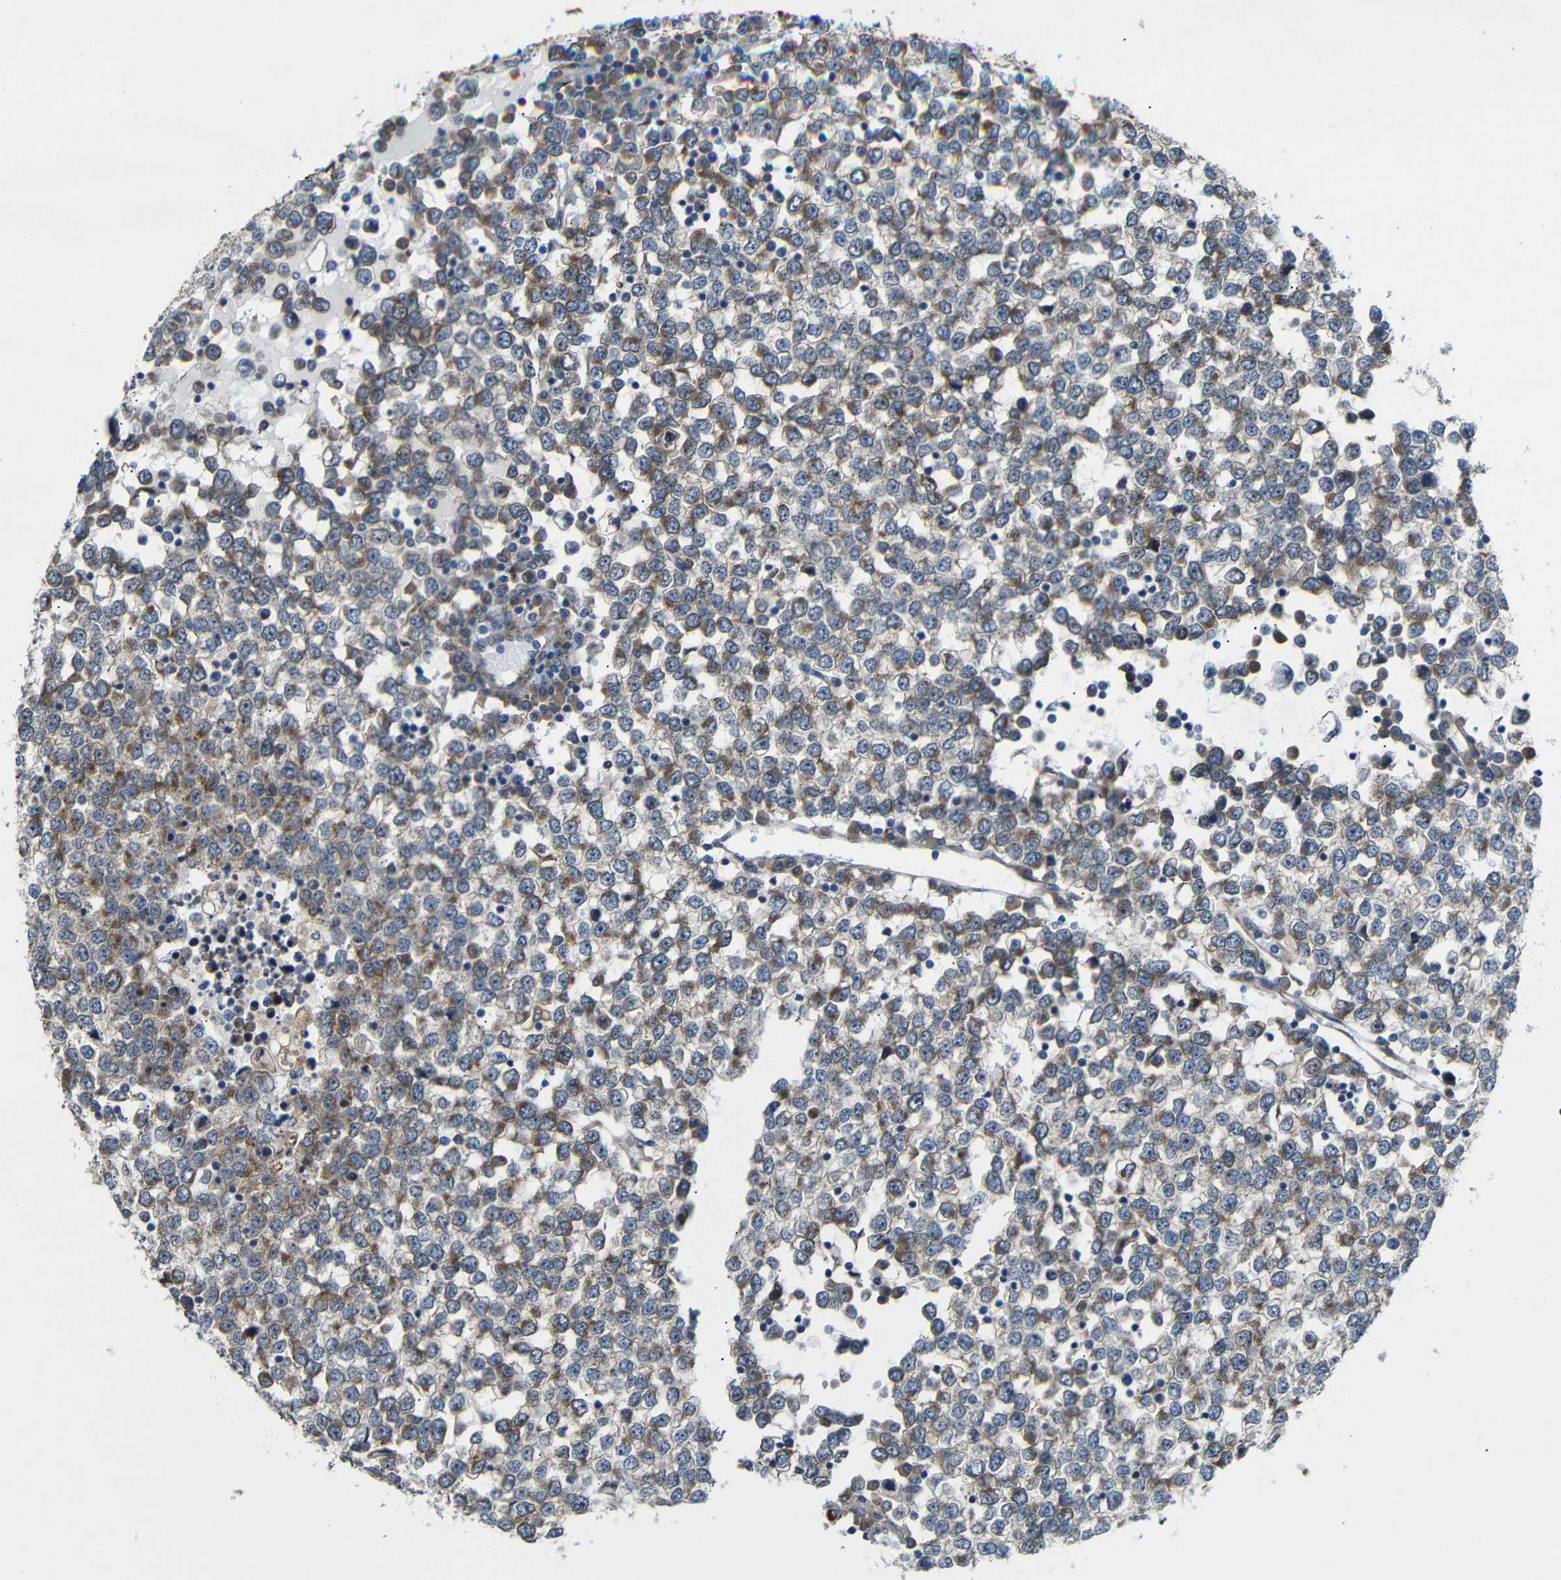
{"staining": {"intensity": "moderate", "quantity": ">75%", "location": "cytoplasmic/membranous"}, "tissue": "testis cancer", "cell_type": "Tumor cells", "image_type": "cancer", "snomed": [{"axis": "morphology", "description": "Seminoma, NOS"}, {"axis": "topography", "description": "Testis"}], "caption": "Seminoma (testis) stained with immunohistochemistry (IHC) reveals moderate cytoplasmic/membranous positivity in about >75% of tumor cells.", "gene": "P3H2", "patient": {"sex": "male", "age": 65}}